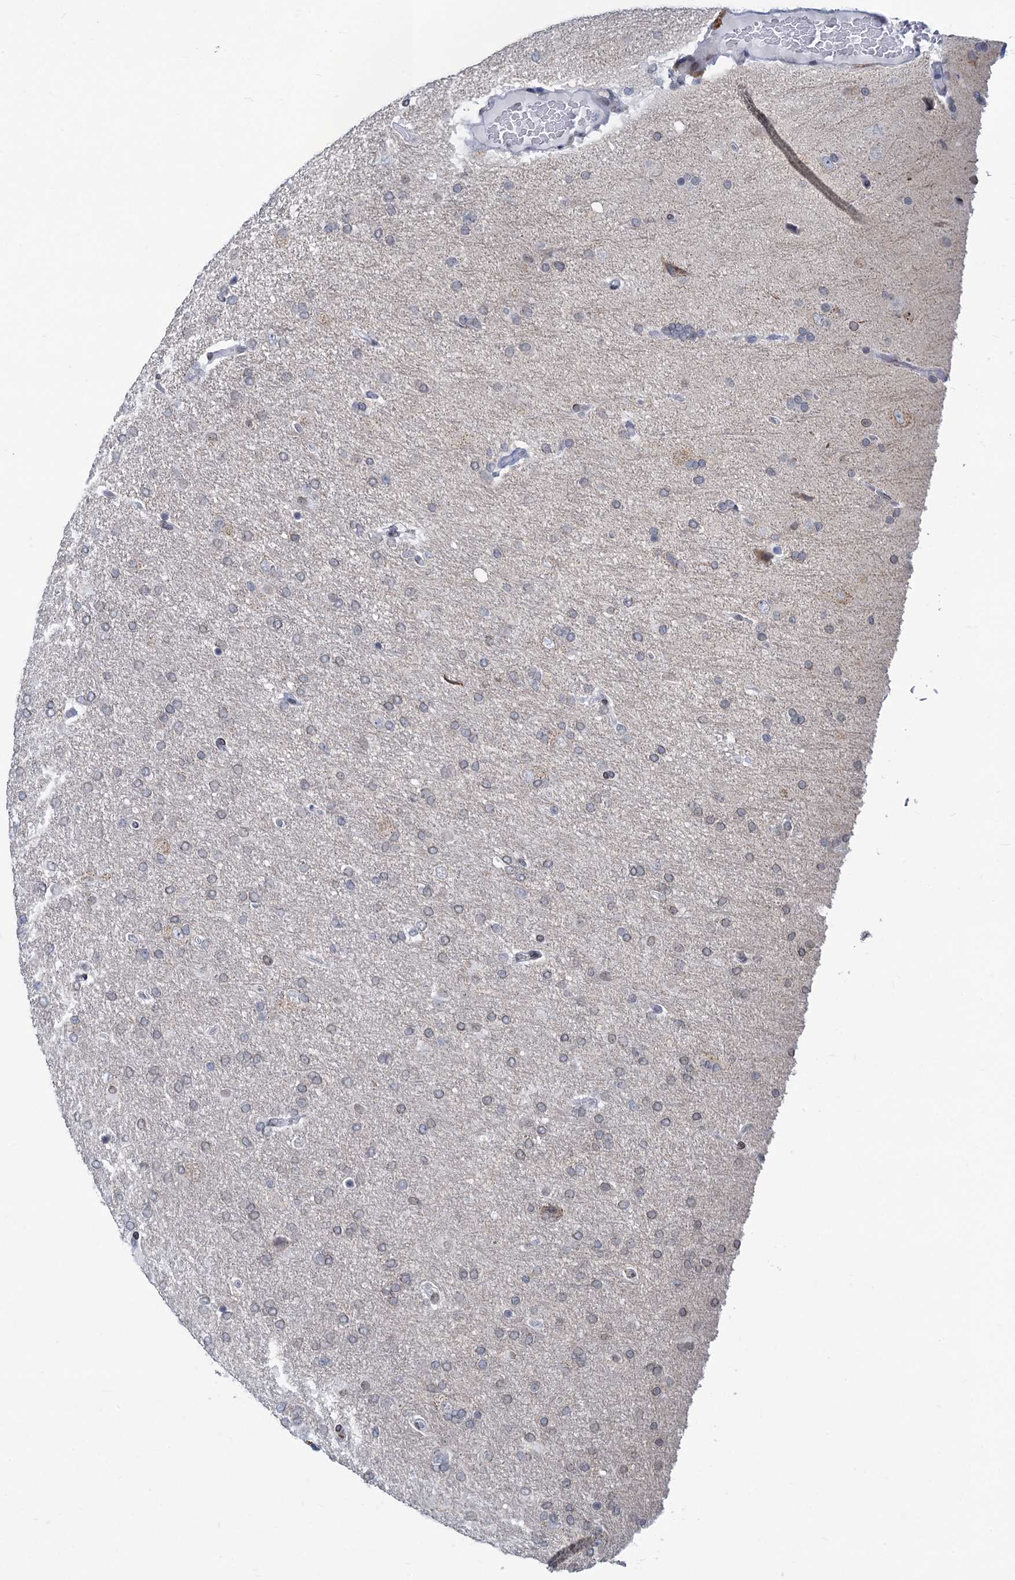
{"staining": {"intensity": "weak", "quantity": "<25%", "location": "nuclear"}, "tissue": "glioma", "cell_type": "Tumor cells", "image_type": "cancer", "snomed": [{"axis": "morphology", "description": "Glioma, malignant, High grade"}, {"axis": "topography", "description": "Brain"}], "caption": "High magnification brightfield microscopy of glioma stained with DAB (3,3'-diaminobenzidine) (brown) and counterstained with hematoxylin (blue): tumor cells show no significant expression.", "gene": "PRSS35", "patient": {"sex": "male", "age": 72}}